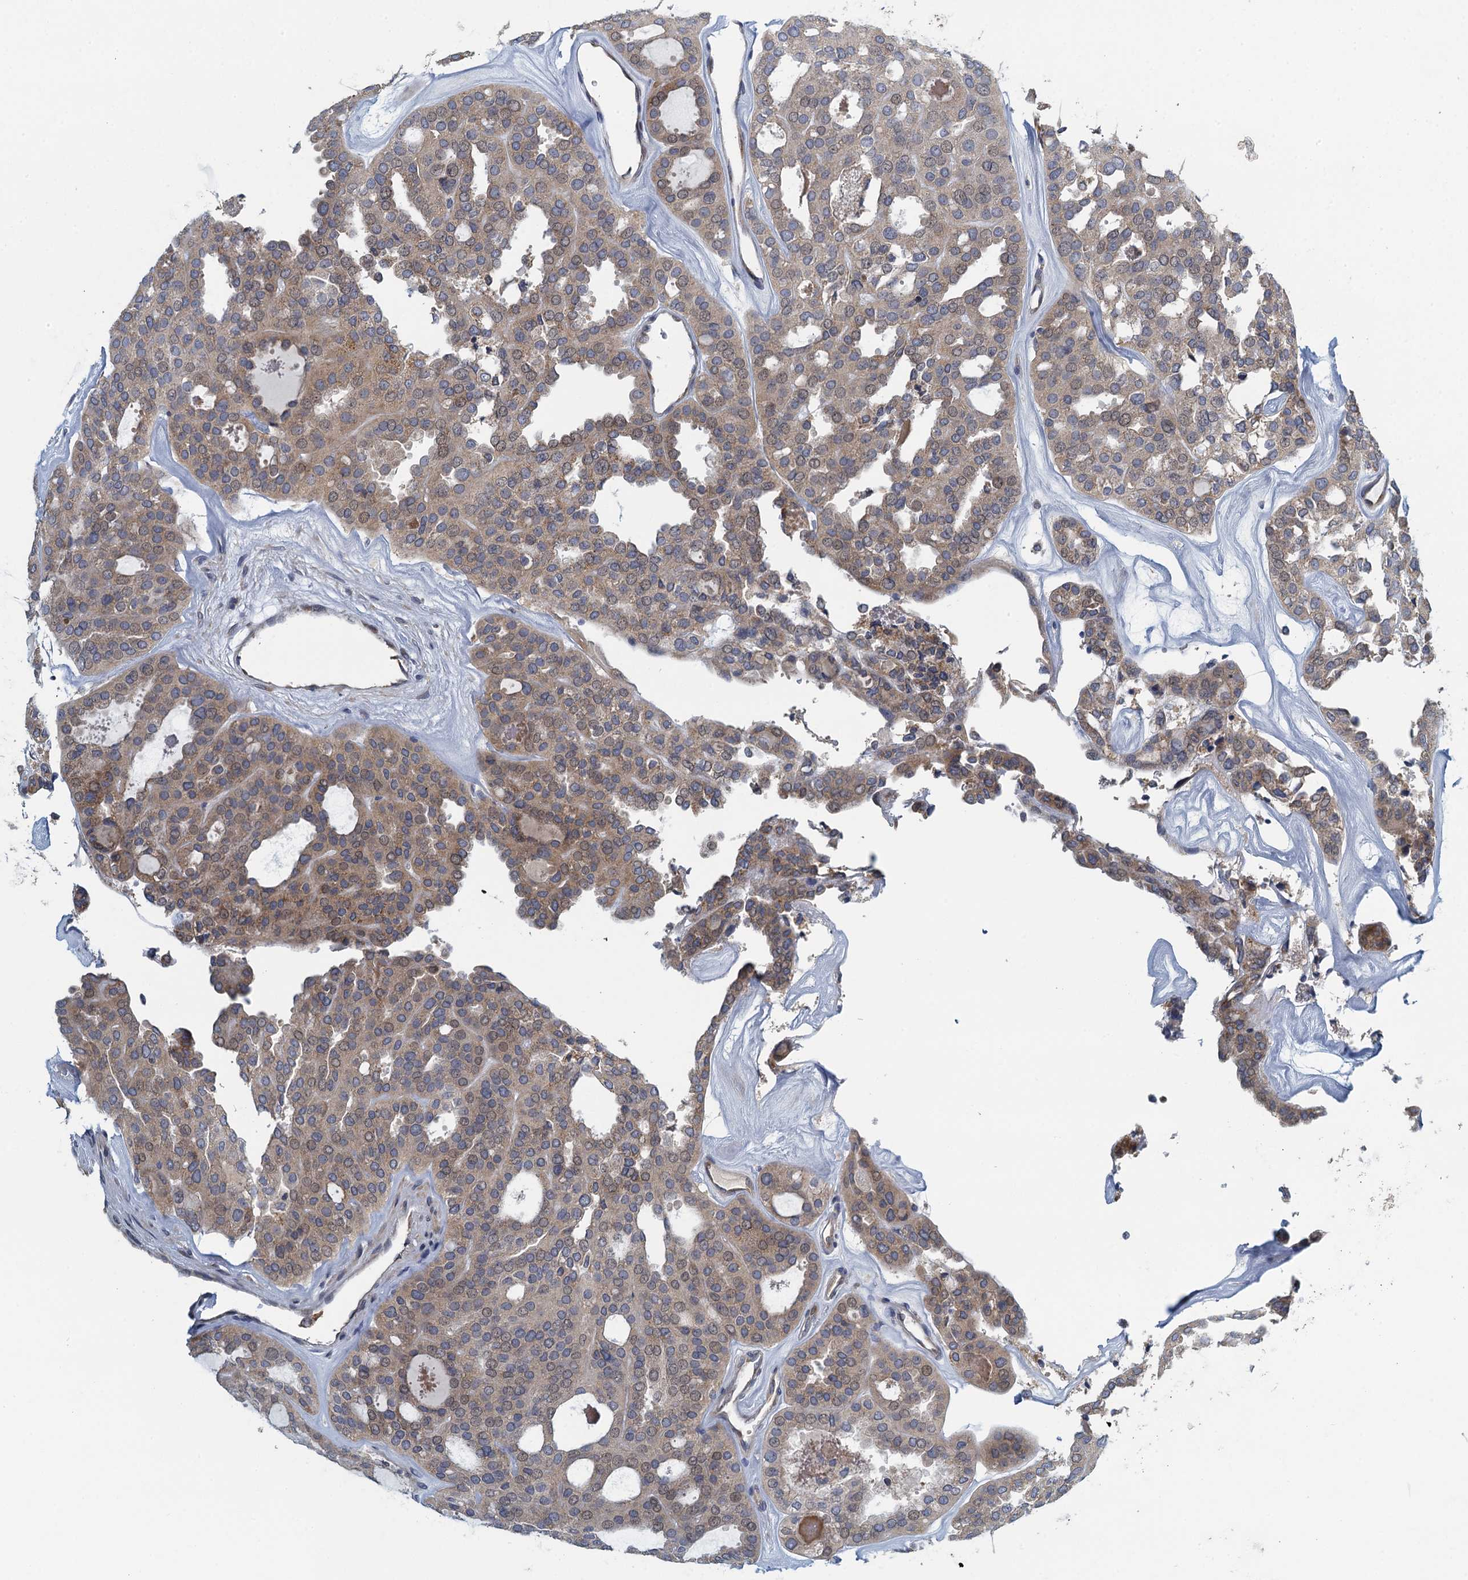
{"staining": {"intensity": "weak", "quantity": "25%-75%", "location": "cytoplasmic/membranous"}, "tissue": "thyroid cancer", "cell_type": "Tumor cells", "image_type": "cancer", "snomed": [{"axis": "morphology", "description": "Follicular adenoma carcinoma, NOS"}, {"axis": "topography", "description": "Thyroid gland"}], "caption": "Immunohistochemistry photomicrograph of neoplastic tissue: thyroid cancer (follicular adenoma carcinoma) stained using IHC displays low levels of weak protein expression localized specifically in the cytoplasmic/membranous of tumor cells, appearing as a cytoplasmic/membranous brown color.", "gene": "ALG2", "patient": {"sex": "male", "age": 75}}